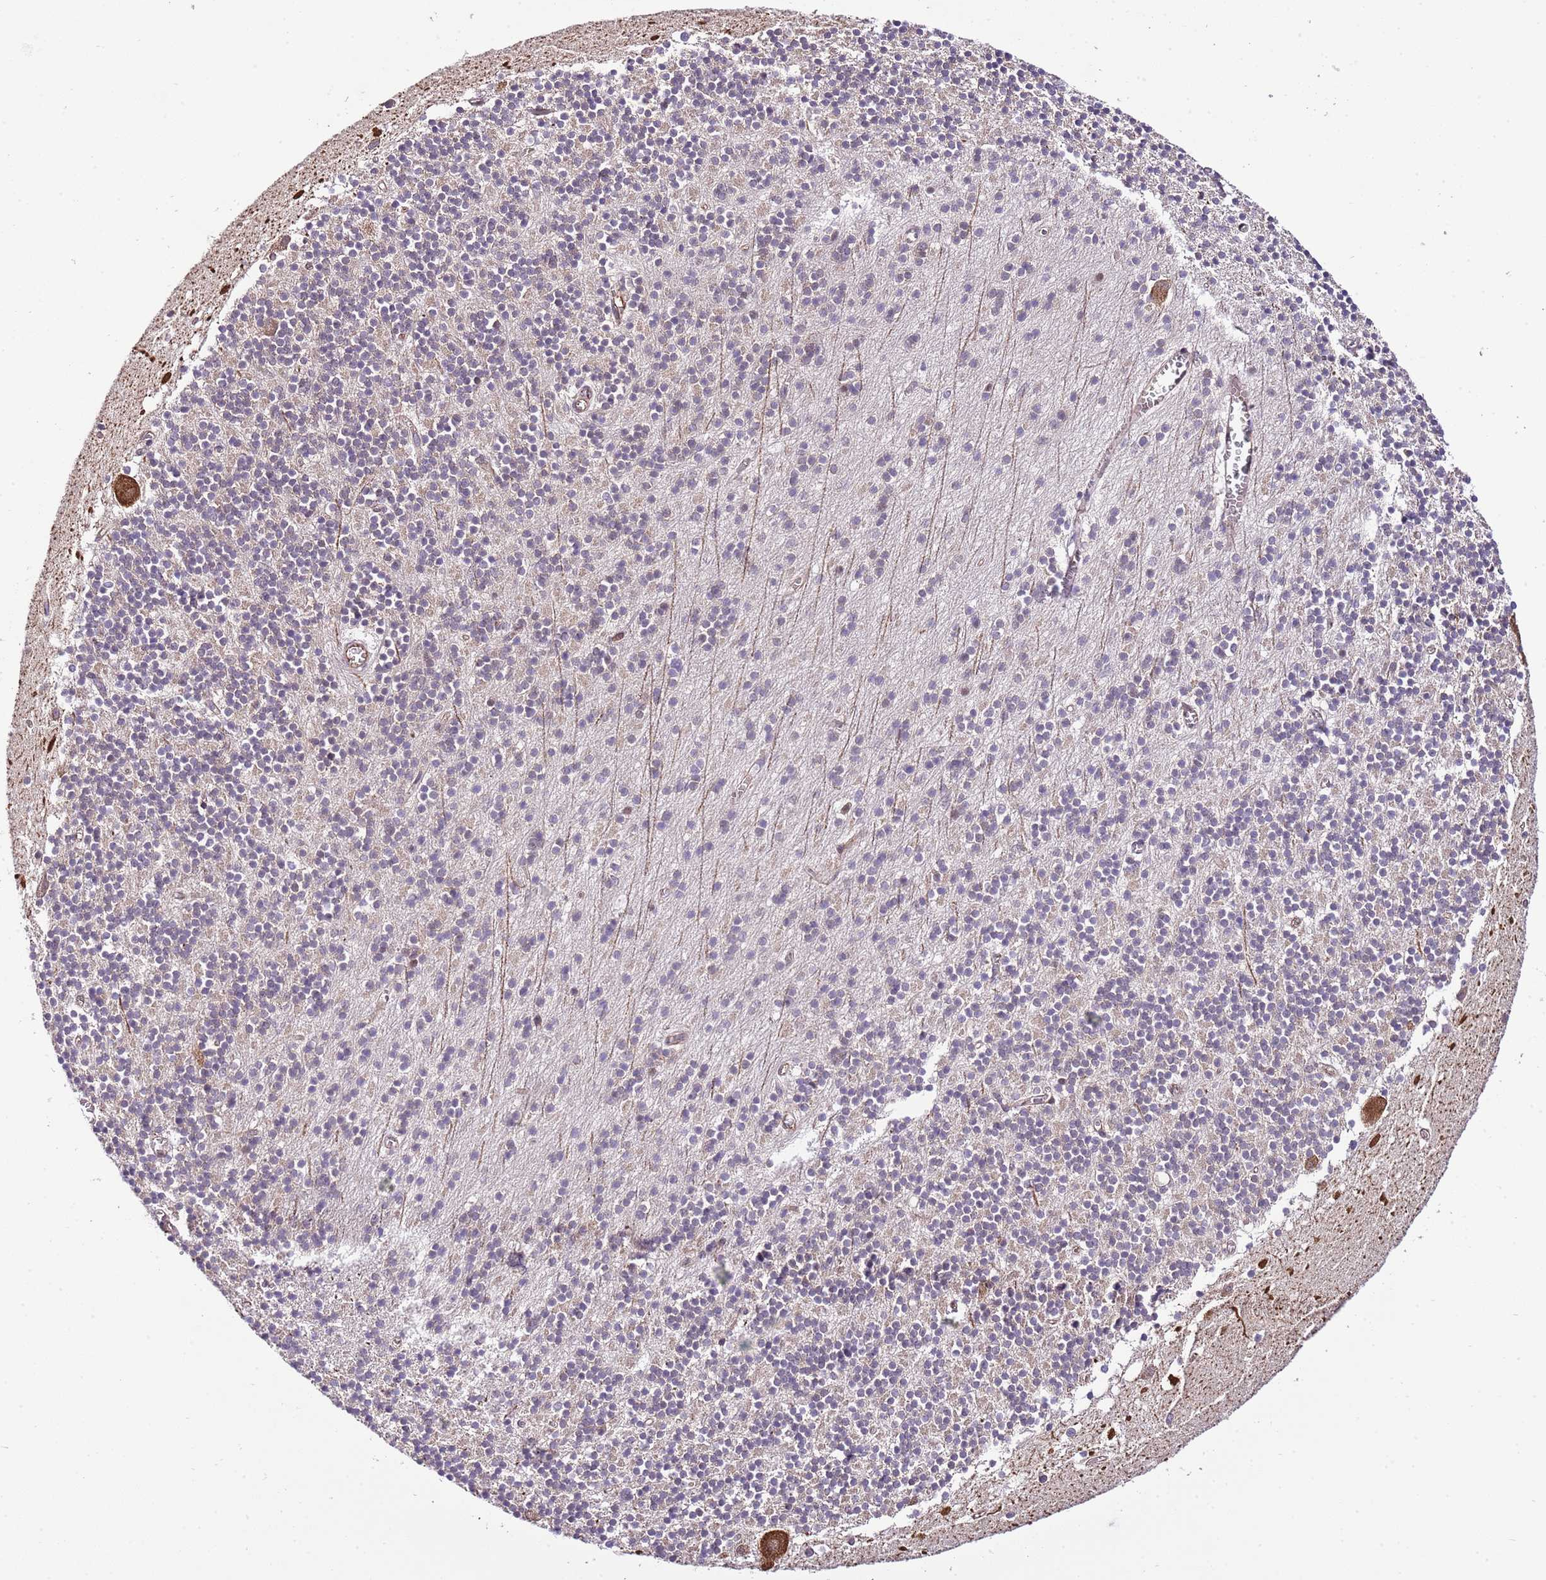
{"staining": {"intensity": "negative", "quantity": "none", "location": "none"}, "tissue": "cerebellum", "cell_type": "Cells in granular layer", "image_type": "normal", "snomed": [{"axis": "morphology", "description": "Normal tissue, NOS"}, {"axis": "topography", "description": "Cerebellum"}], "caption": "Photomicrograph shows no protein staining in cells in granular layer of benign cerebellum.", "gene": "DONSON", "patient": {"sex": "male", "age": 54}}